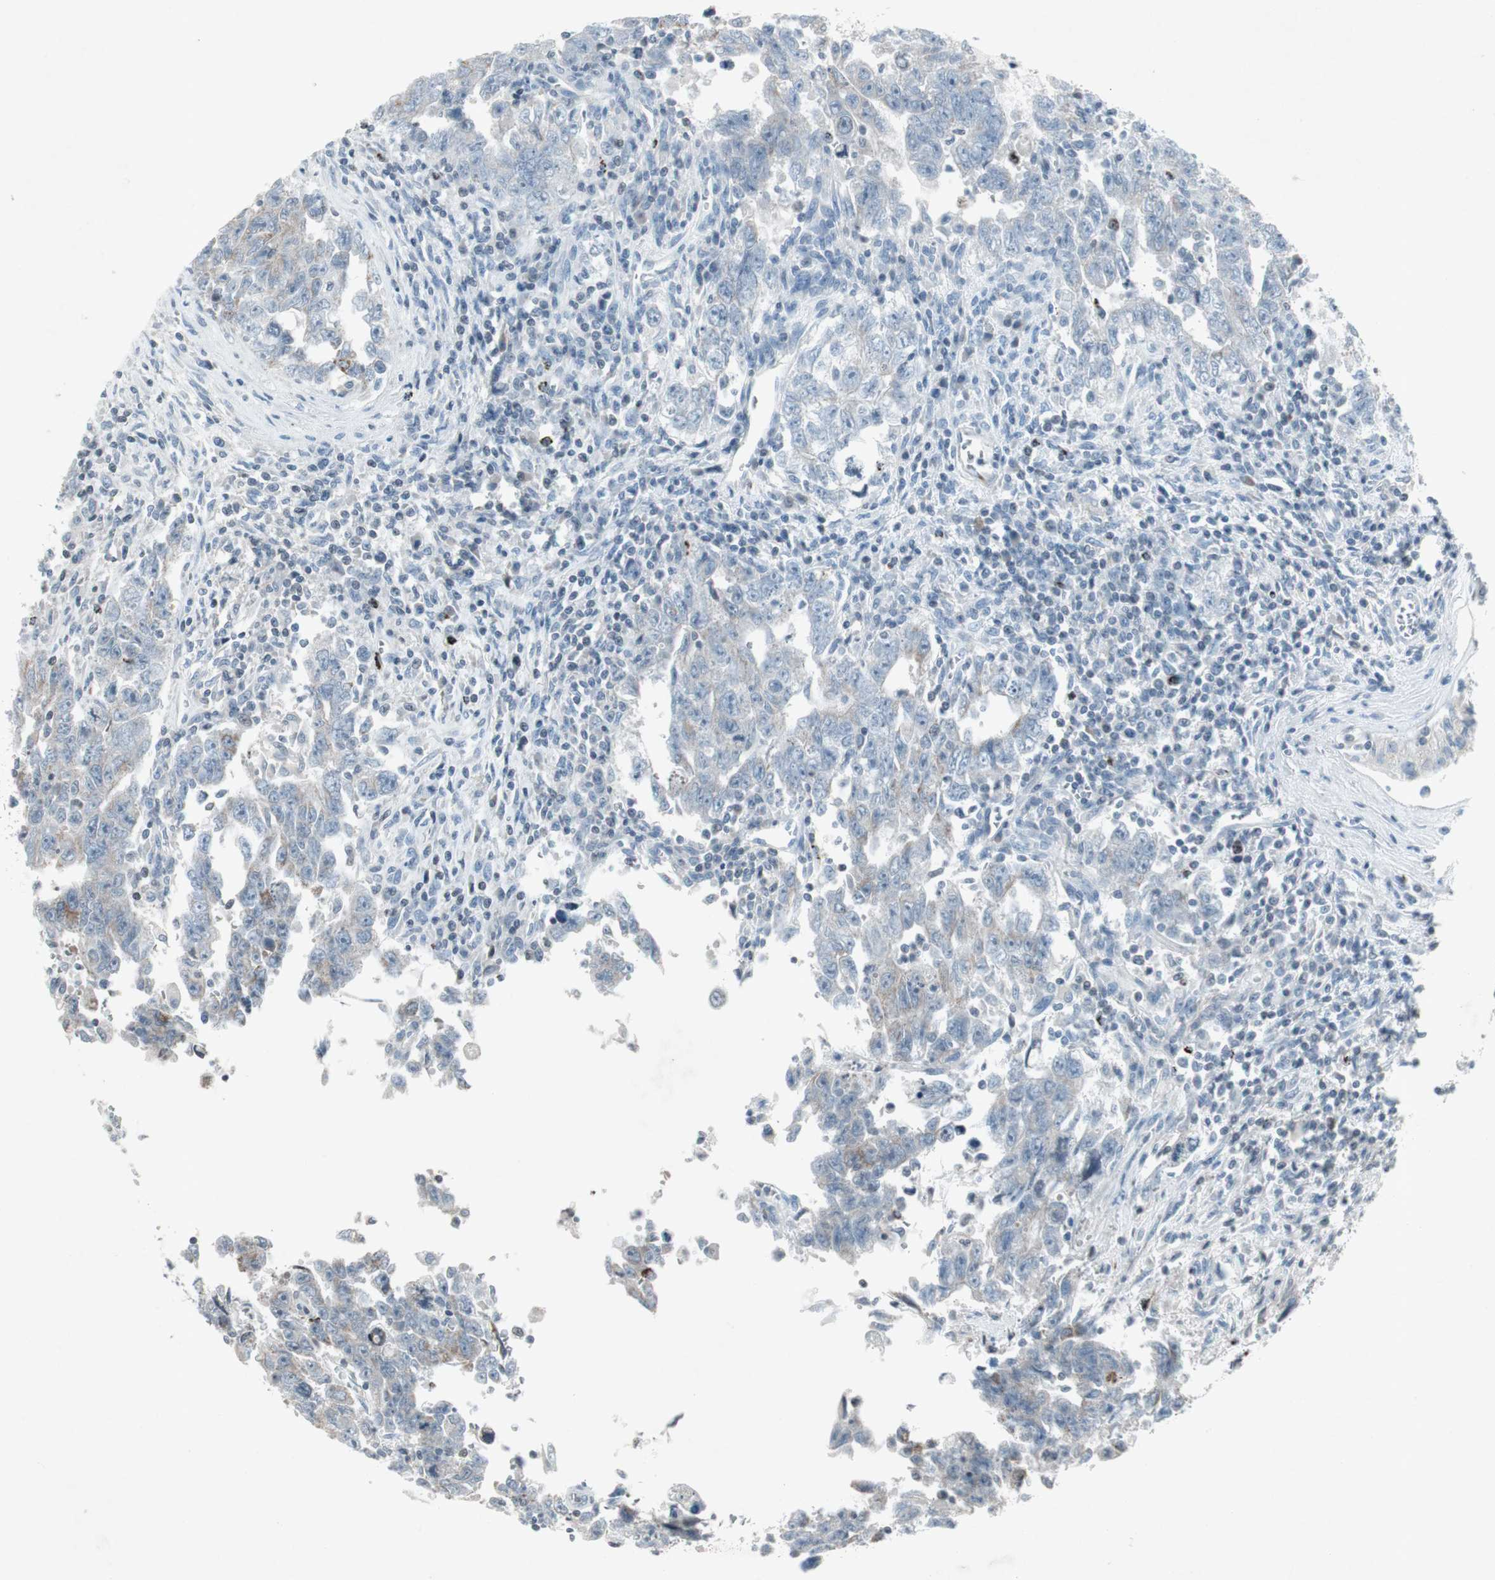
{"staining": {"intensity": "weak", "quantity": "<25%", "location": "cytoplasmic/membranous"}, "tissue": "testis cancer", "cell_type": "Tumor cells", "image_type": "cancer", "snomed": [{"axis": "morphology", "description": "Carcinoma, Embryonal, NOS"}, {"axis": "topography", "description": "Testis"}], "caption": "The histopathology image reveals no staining of tumor cells in testis cancer.", "gene": "ARG2", "patient": {"sex": "male", "age": 28}}